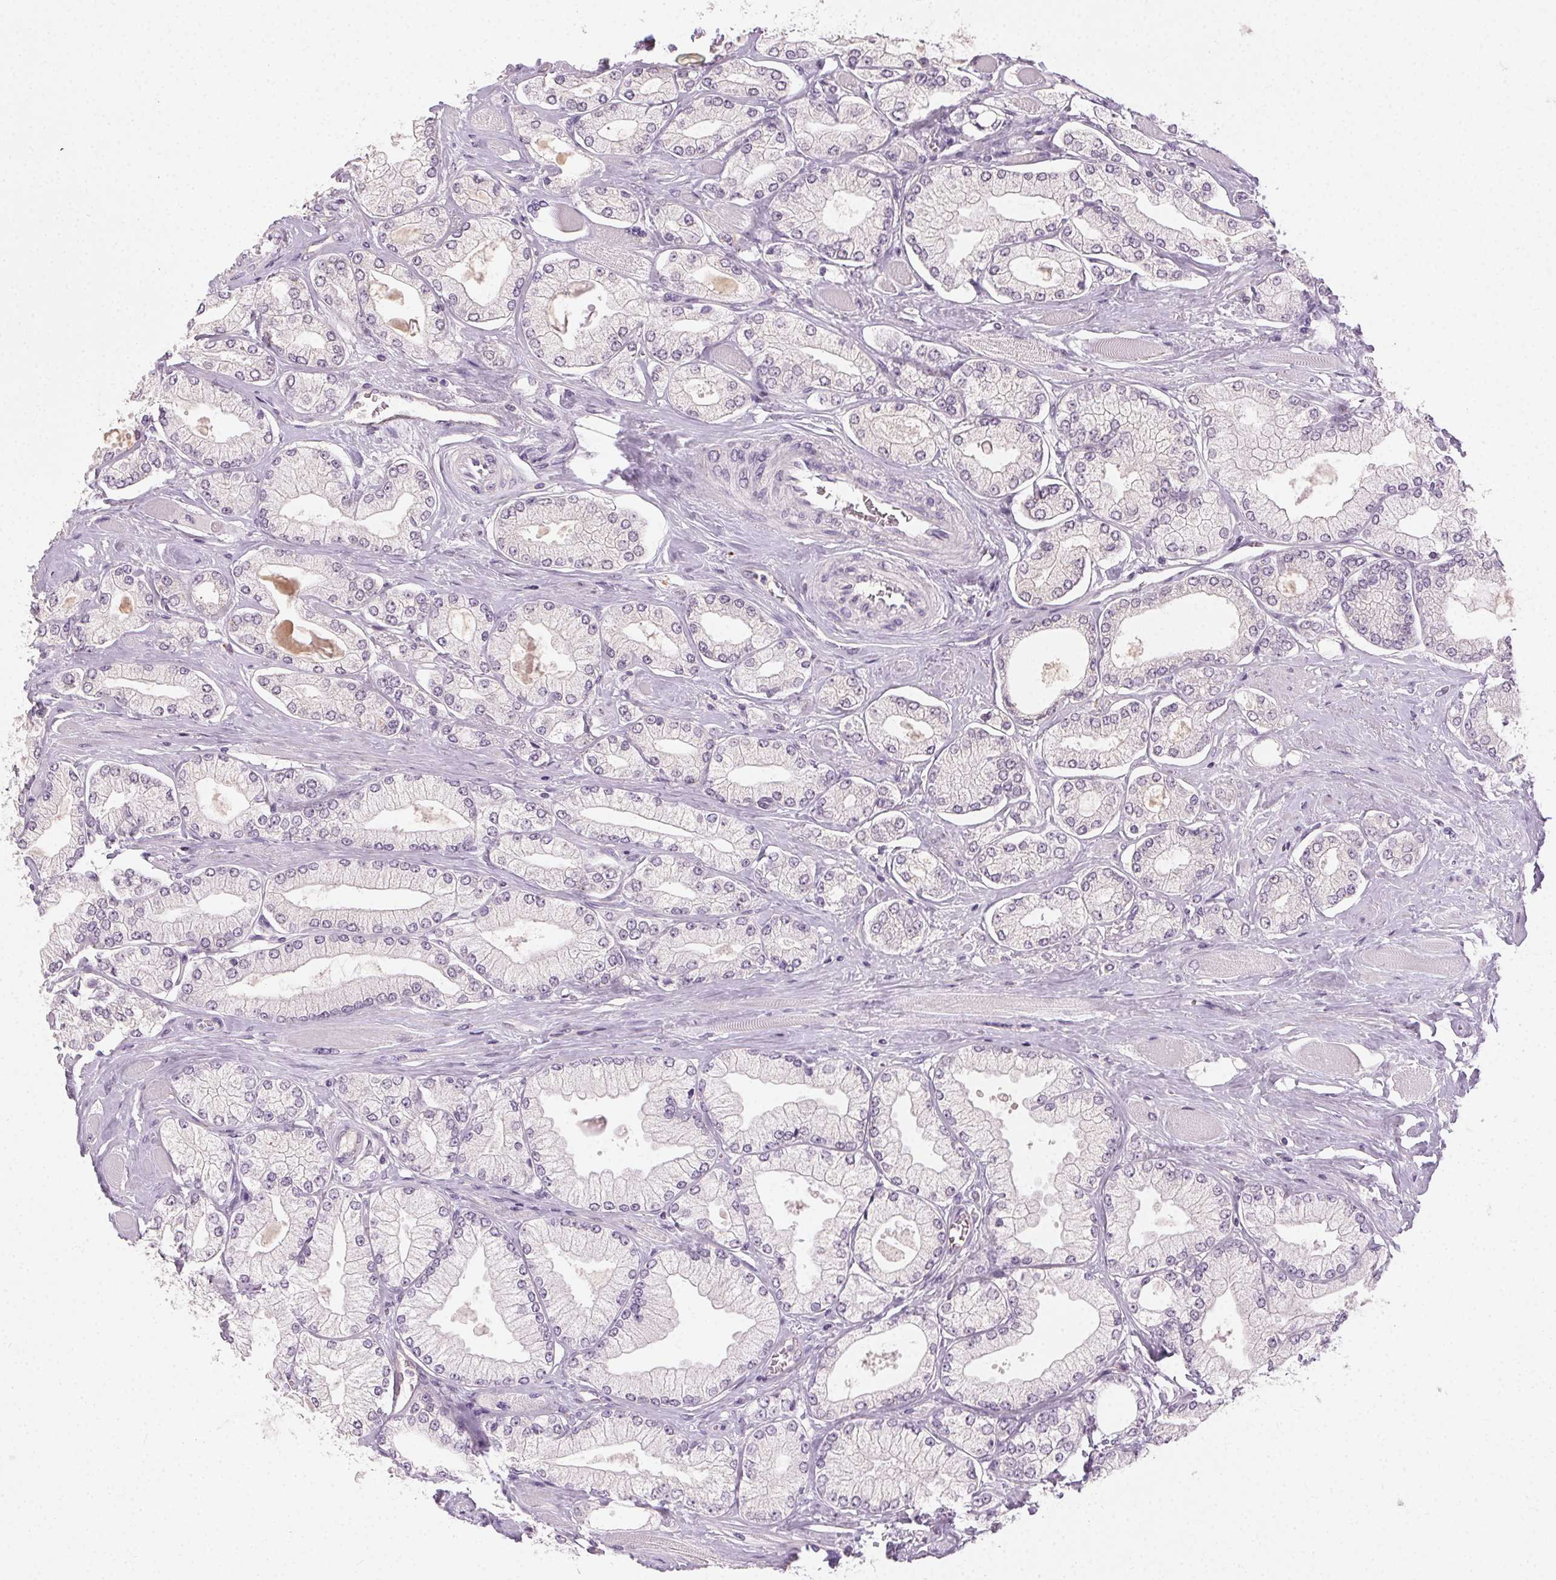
{"staining": {"intensity": "negative", "quantity": "none", "location": "none"}, "tissue": "prostate cancer", "cell_type": "Tumor cells", "image_type": "cancer", "snomed": [{"axis": "morphology", "description": "Adenocarcinoma, High grade"}, {"axis": "topography", "description": "Prostate"}], "caption": "The histopathology image displays no staining of tumor cells in prostate cancer (adenocarcinoma (high-grade)).", "gene": "CLTRN", "patient": {"sex": "male", "age": 68}}